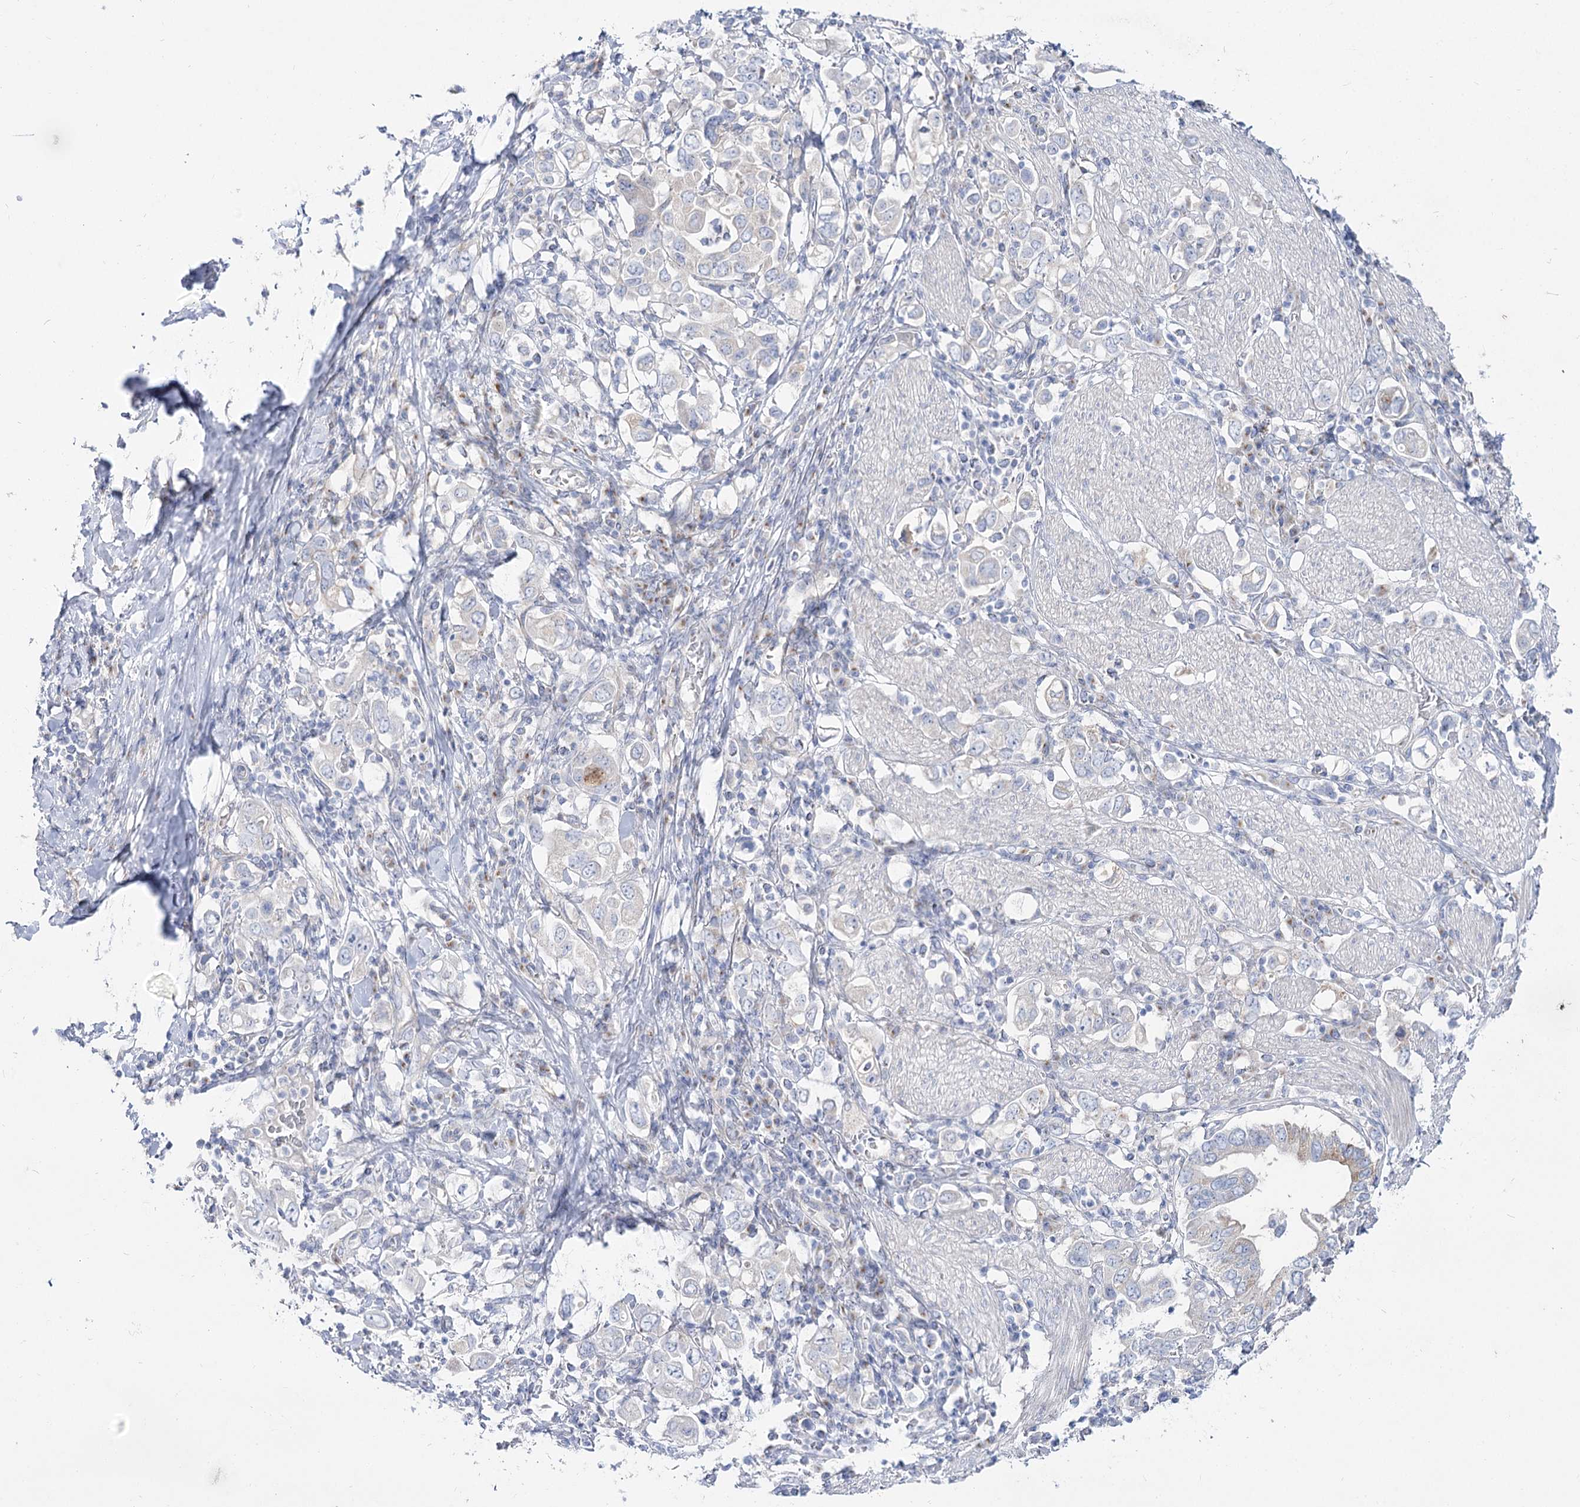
{"staining": {"intensity": "negative", "quantity": "none", "location": "none"}, "tissue": "stomach cancer", "cell_type": "Tumor cells", "image_type": "cancer", "snomed": [{"axis": "morphology", "description": "Adenocarcinoma, NOS"}, {"axis": "topography", "description": "Stomach, upper"}], "caption": "The image displays no significant positivity in tumor cells of stomach adenocarcinoma. Nuclei are stained in blue.", "gene": "SUOX", "patient": {"sex": "male", "age": 62}}